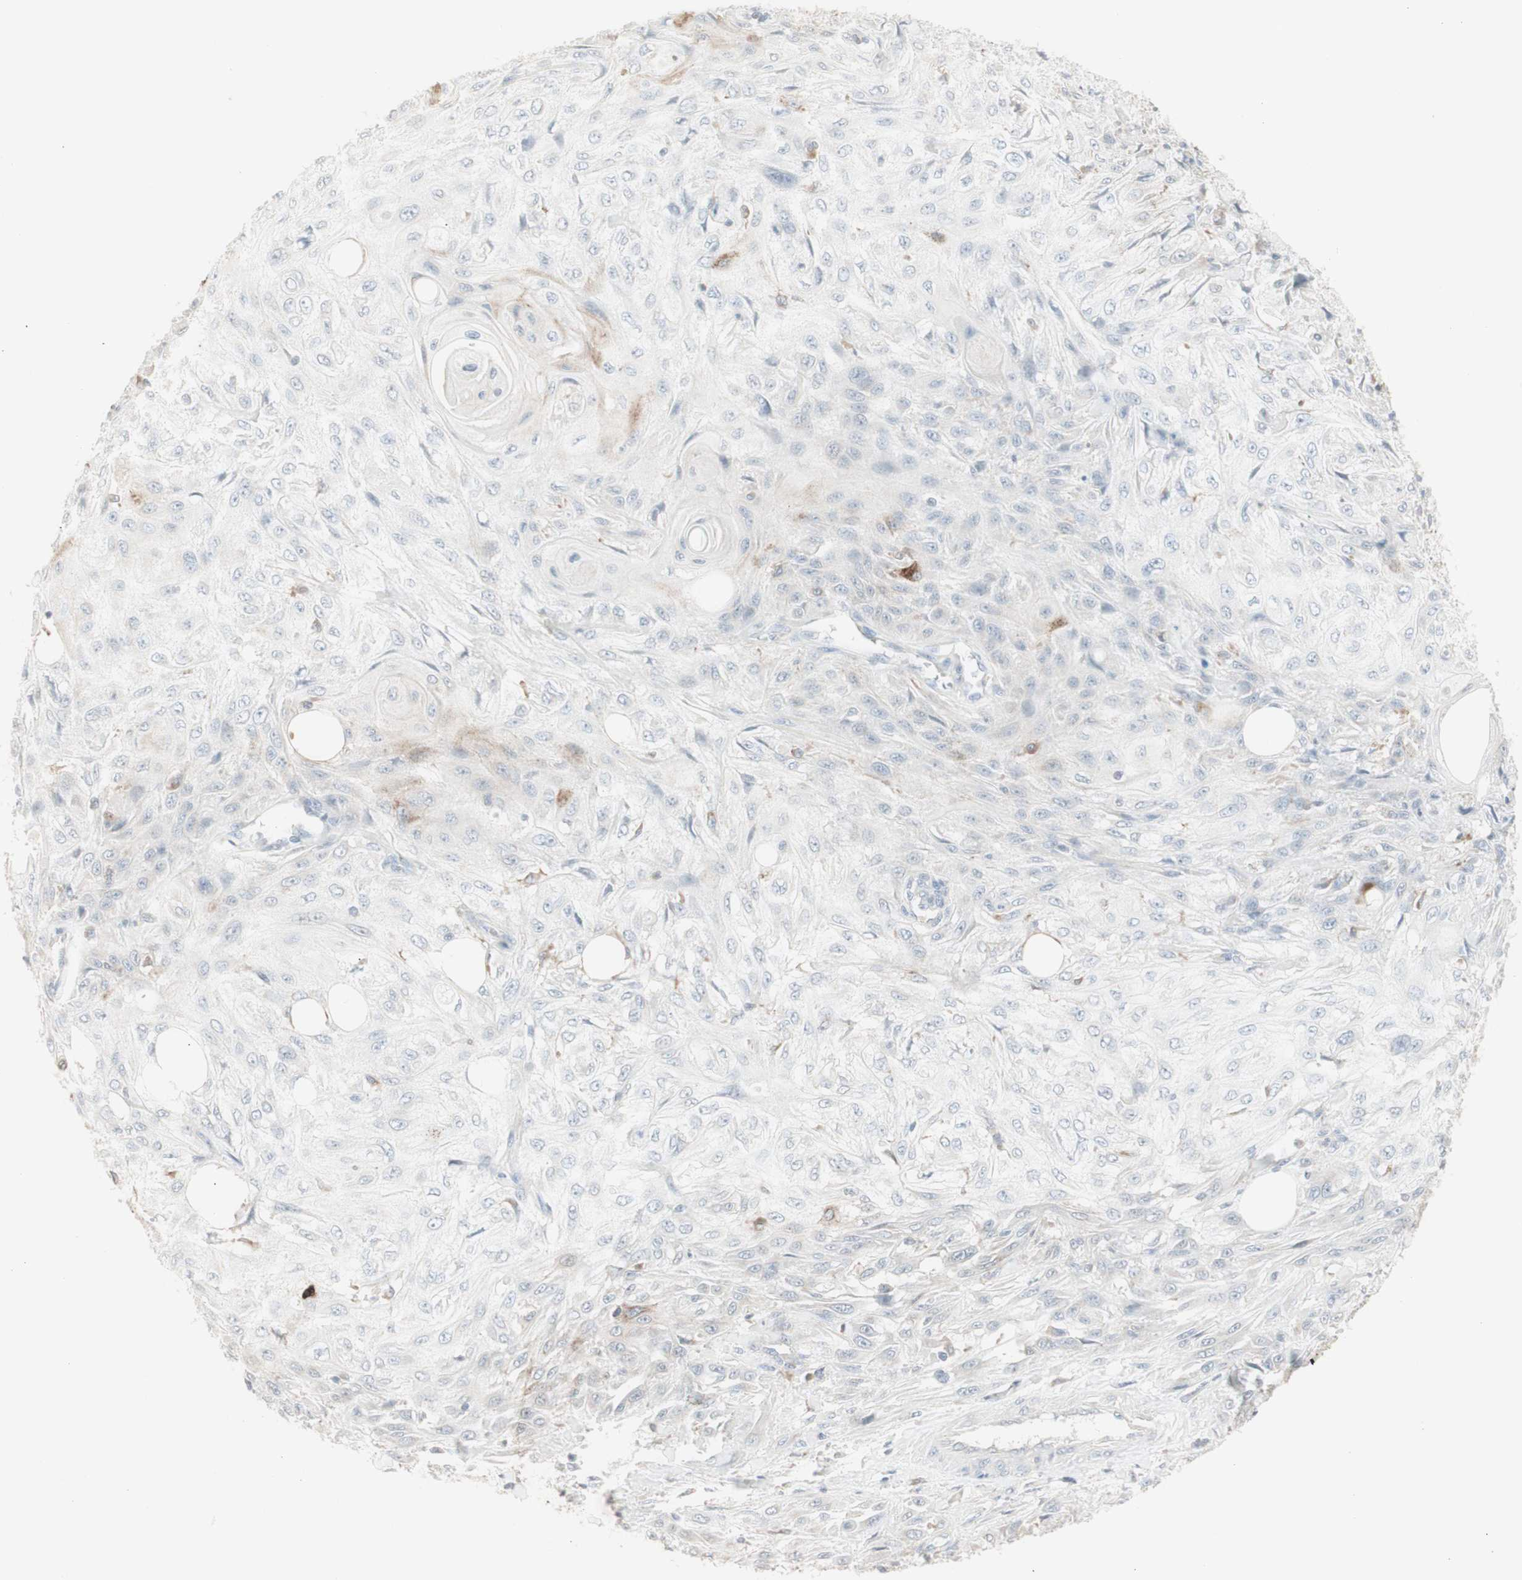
{"staining": {"intensity": "negative", "quantity": "none", "location": "none"}, "tissue": "skin cancer", "cell_type": "Tumor cells", "image_type": "cancer", "snomed": [{"axis": "morphology", "description": "Squamous cell carcinoma, NOS"}, {"axis": "topography", "description": "Skin"}], "caption": "A micrograph of skin squamous cell carcinoma stained for a protein reveals no brown staining in tumor cells.", "gene": "ATP6V1B1", "patient": {"sex": "male", "age": 75}}